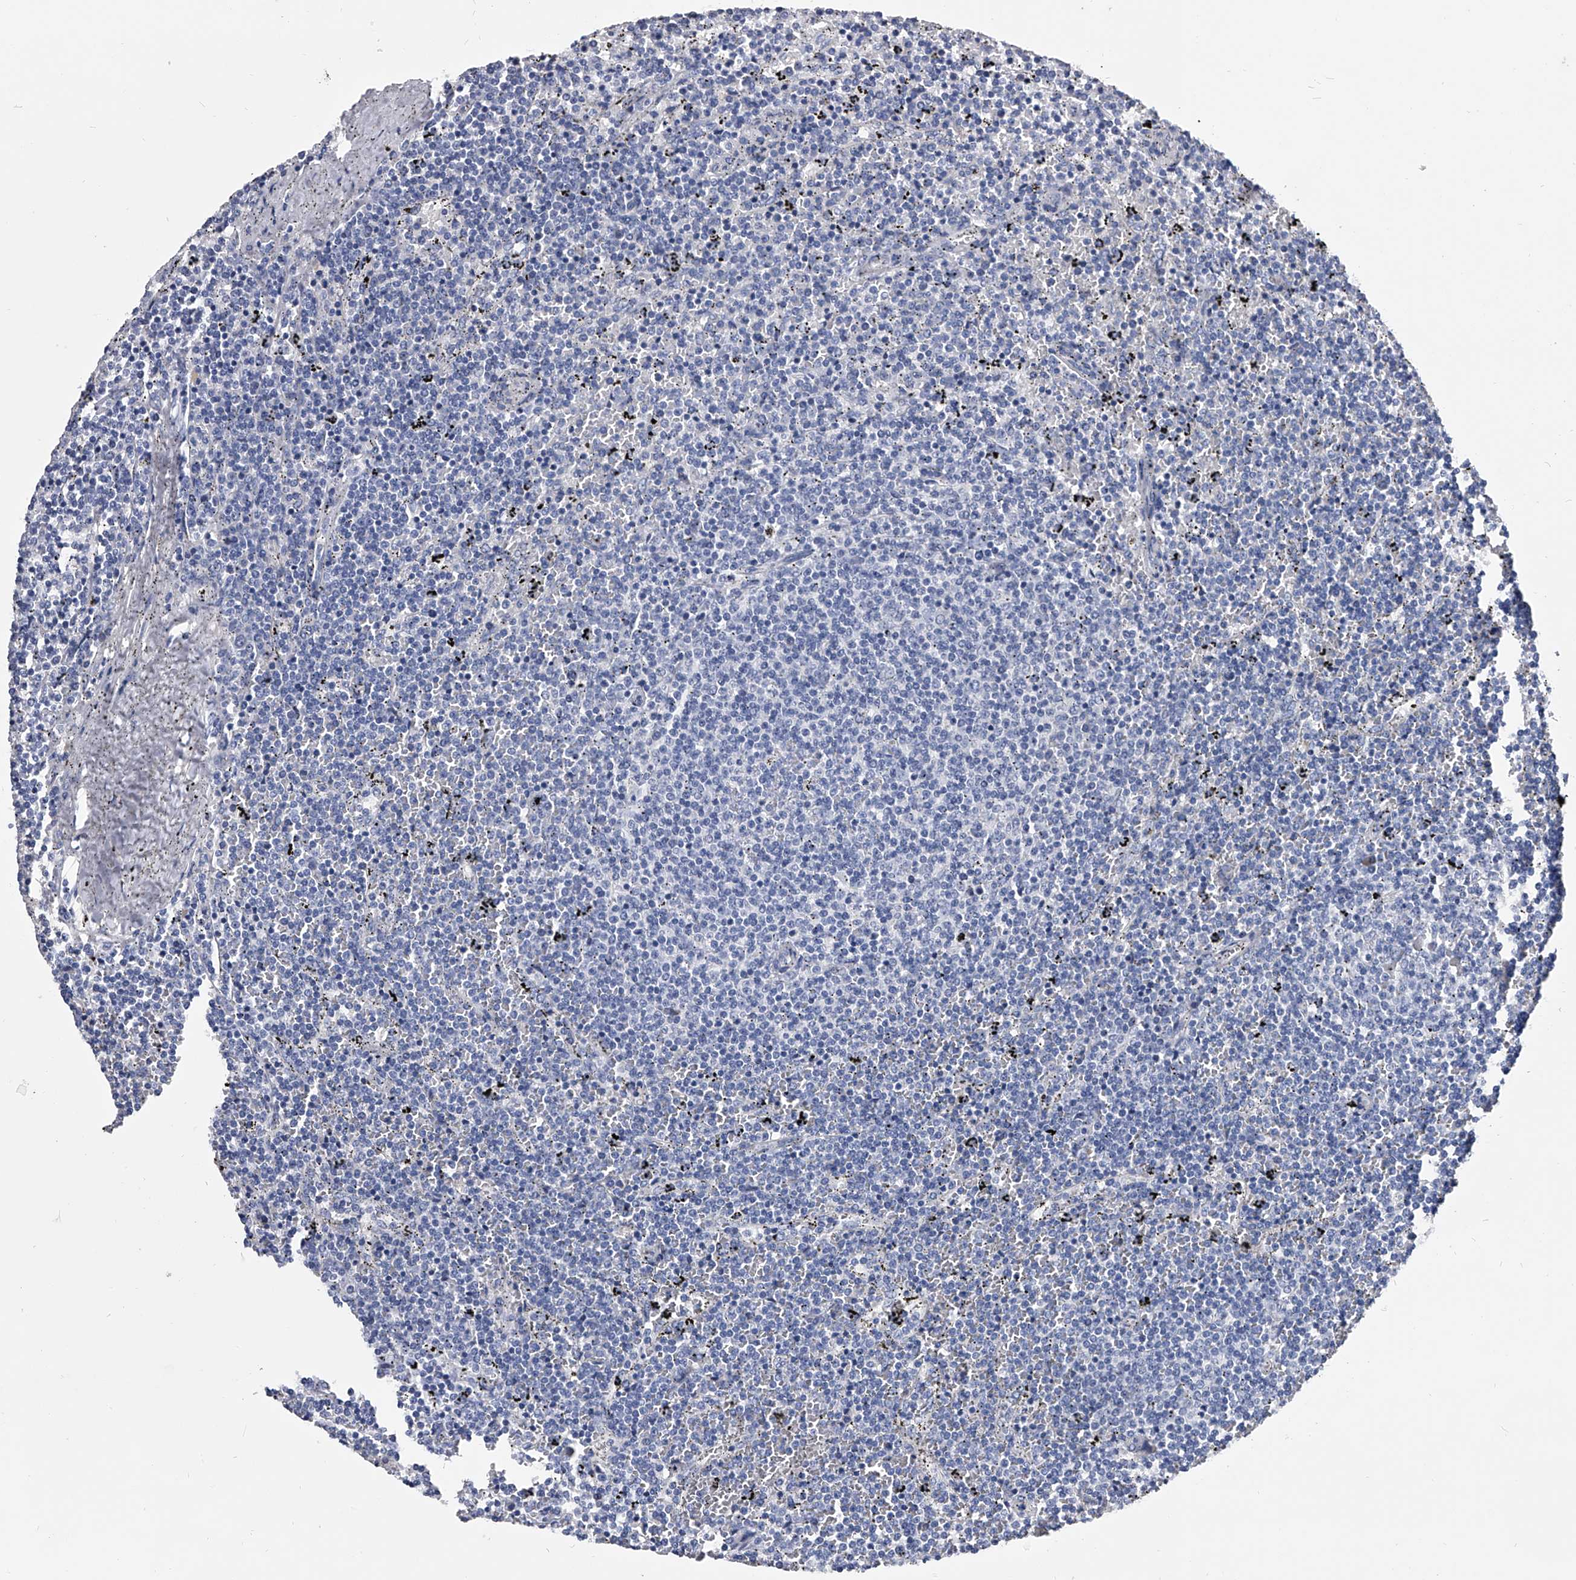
{"staining": {"intensity": "negative", "quantity": "none", "location": "none"}, "tissue": "lymphoma", "cell_type": "Tumor cells", "image_type": "cancer", "snomed": [{"axis": "morphology", "description": "Malignant lymphoma, non-Hodgkin's type, Low grade"}, {"axis": "topography", "description": "Spleen"}], "caption": "This is an IHC photomicrograph of low-grade malignant lymphoma, non-Hodgkin's type. There is no staining in tumor cells.", "gene": "EFCAB7", "patient": {"sex": "female", "age": 50}}